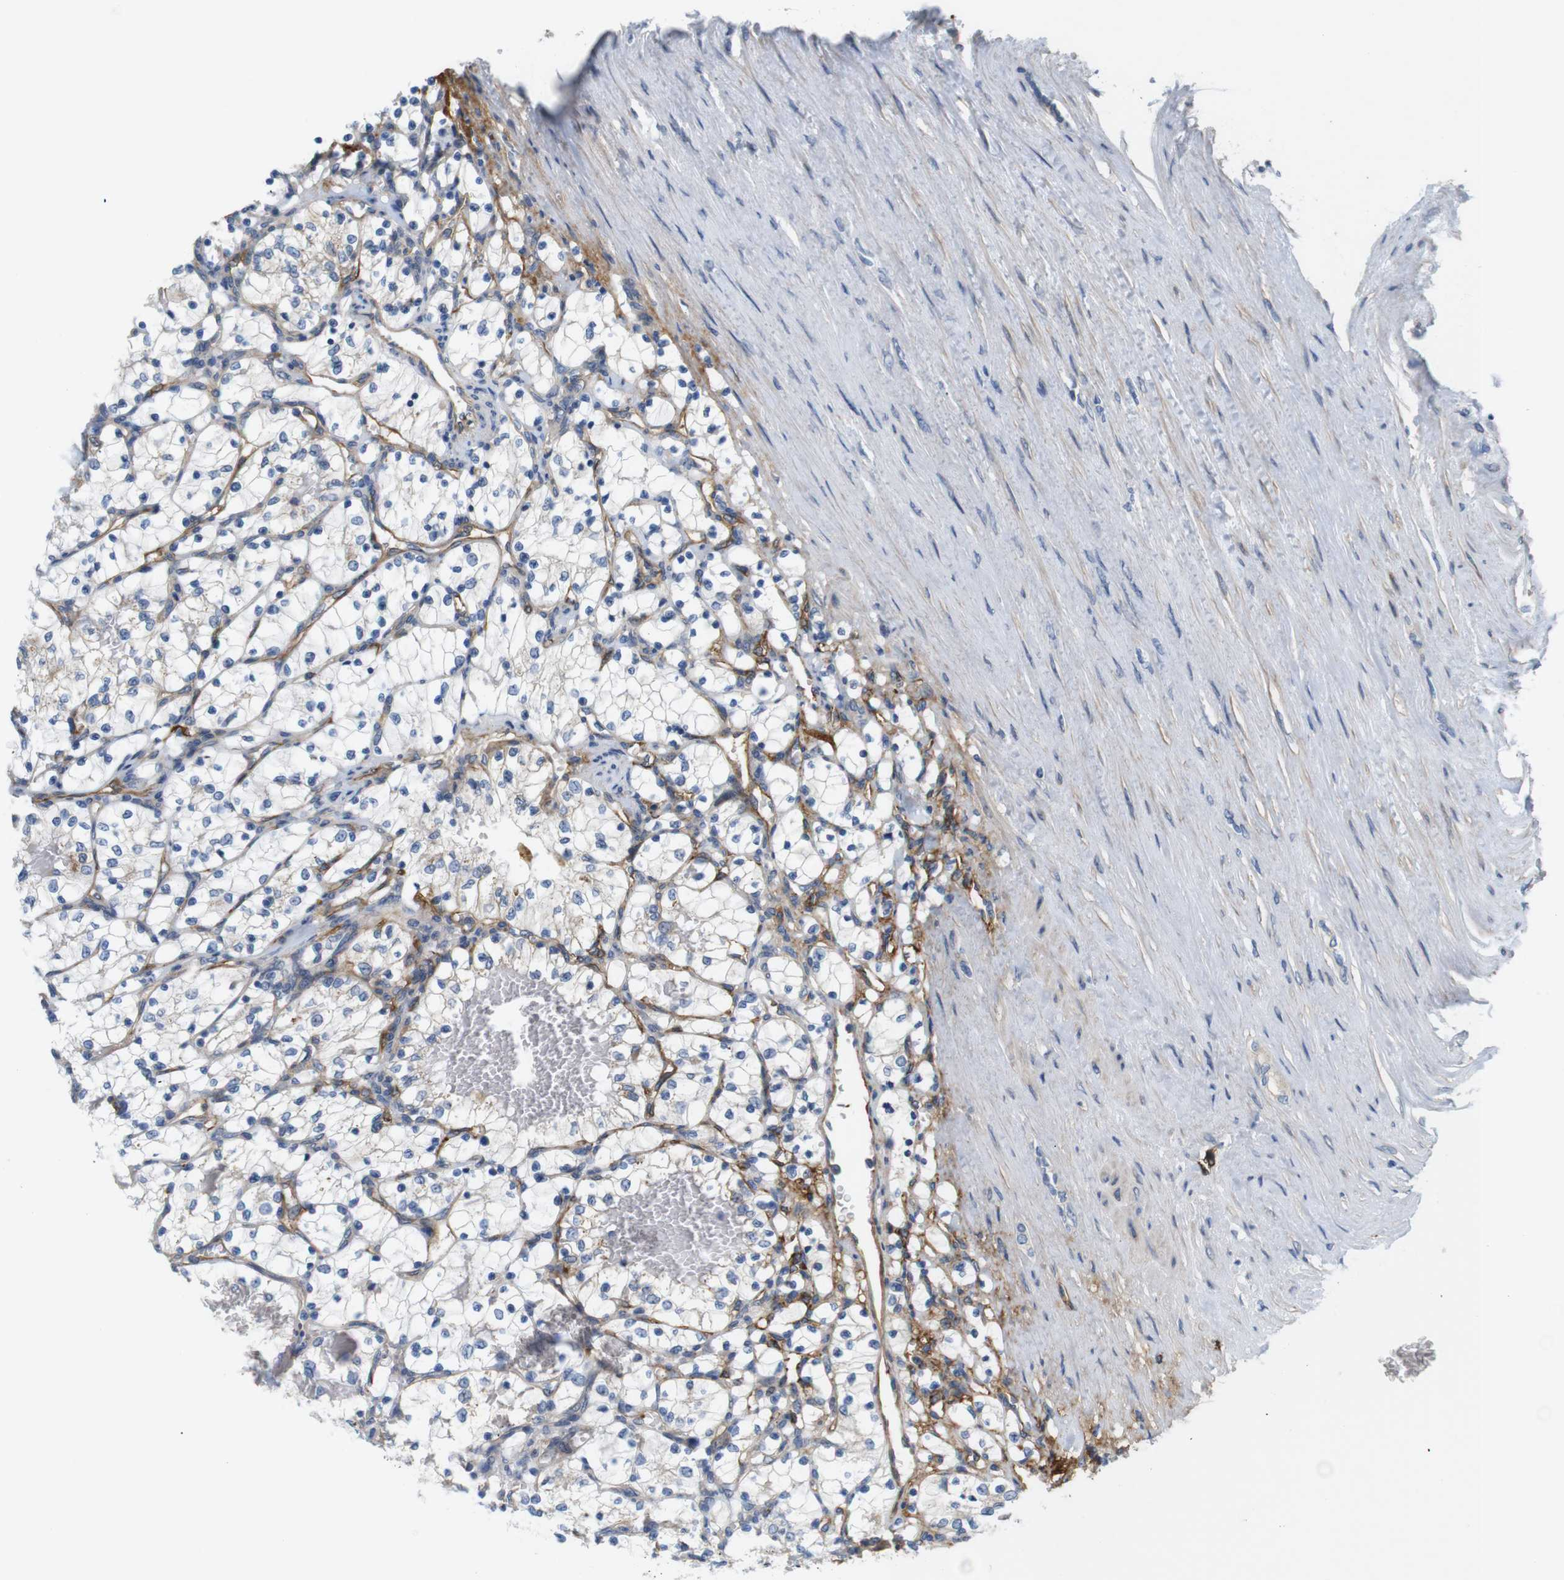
{"staining": {"intensity": "negative", "quantity": "none", "location": "none"}, "tissue": "renal cancer", "cell_type": "Tumor cells", "image_type": "cancer", "snomed": [{"axis": "morphology", "description": "Adenocarcinoma, NOS"}, {"axis": "topography", "description": "Kidney"}], "caption": "Protein analysis of renal cancer shows no significant staining in tumor cells. Brightfield microscopy of immunohistochemistry stained with DAB (3,3'-diaminobenzidine) (brown) and hematoxylin (blue), captured at high magnification.", "gene": "BVES", "patient": {"sex": "female", "age": 69}}